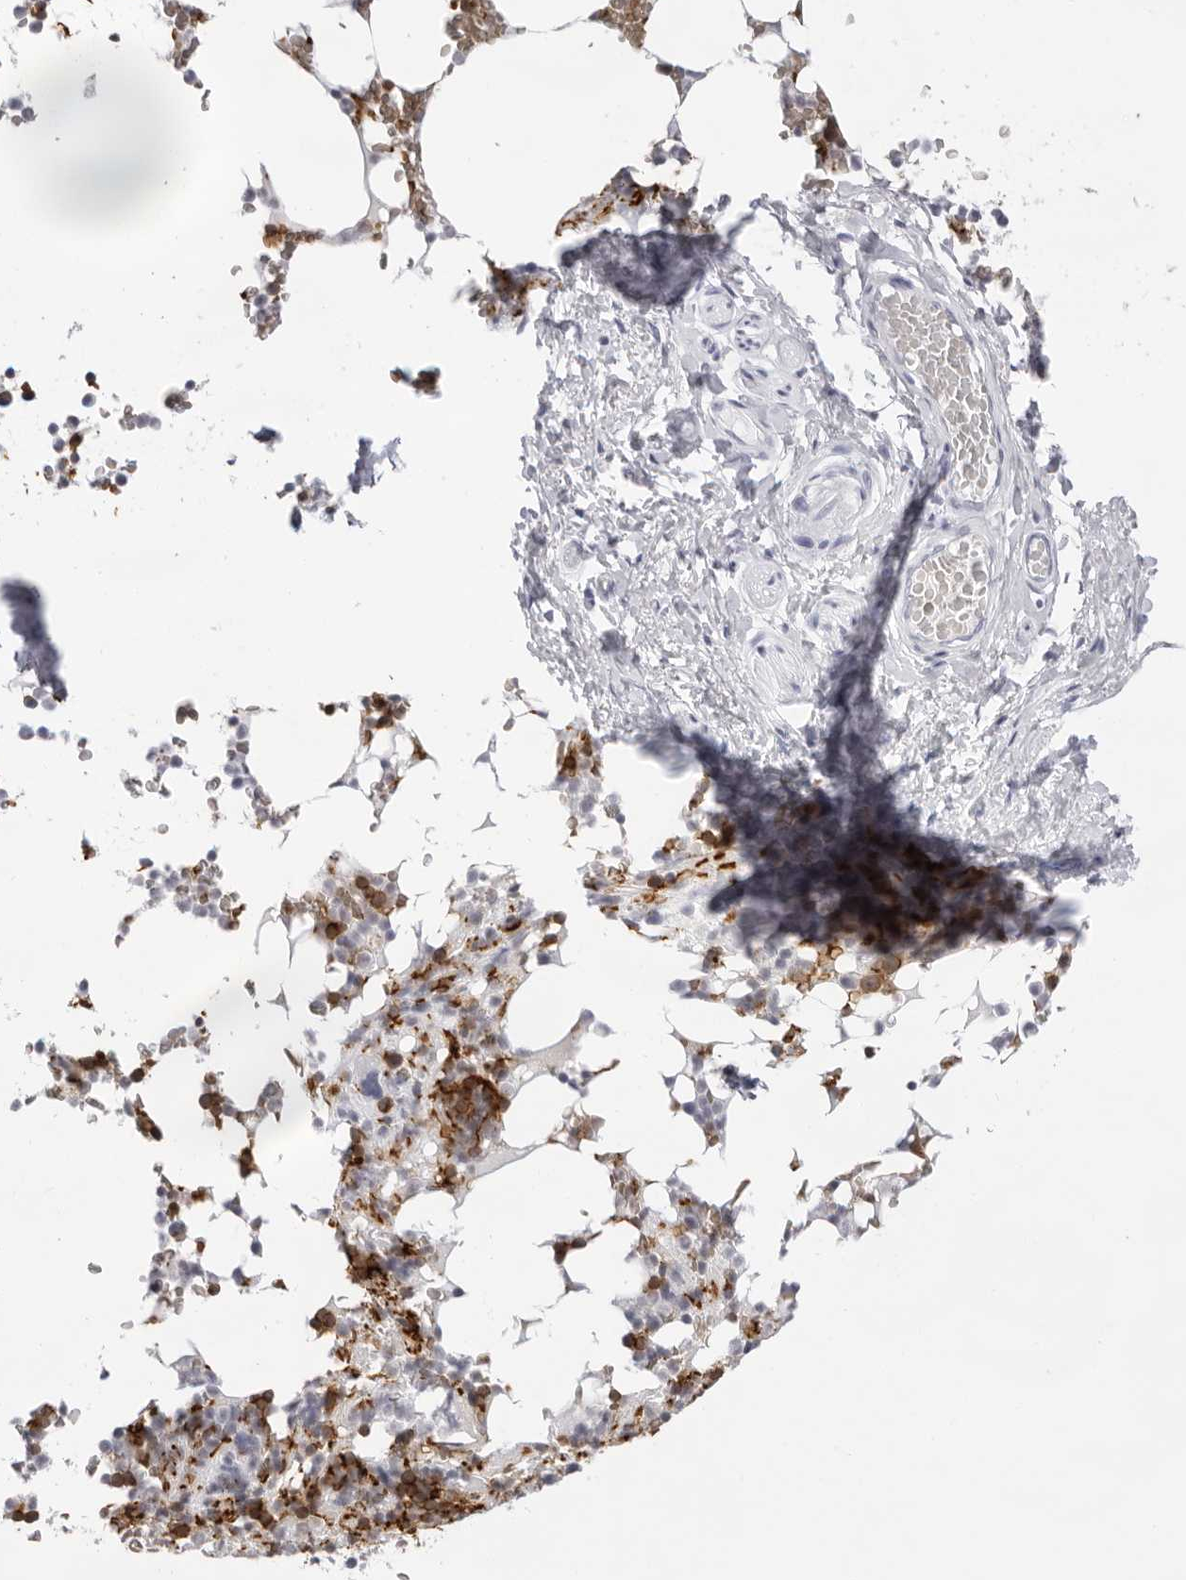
{"staining": {"intensity": "moderate", "quantity": "25%-75%", "location": "cytoplasmic/membranous"}, "tissue": "bone marrow", "cell_type": "Hematopoietic cells", "image_type": "normal", "snomed": [{"axis": "morphology", "description": "Normal tissue, NOS"}, {"axis": "topography", "description": "Bone marrow"}], "caption": "A brown stain highlights moderate cytoplasmic/membranous positivity of a protein in hematopoietic cells of unremarkable bone marrow. The staining was performed using DAB (3,3'-diaminobenzidine), with brown indicating positive protein expression. Nuclei are stained blue with hematoxylin.", "gene": "SPTA1", "patient": {"sex": "male", "age": 58}}